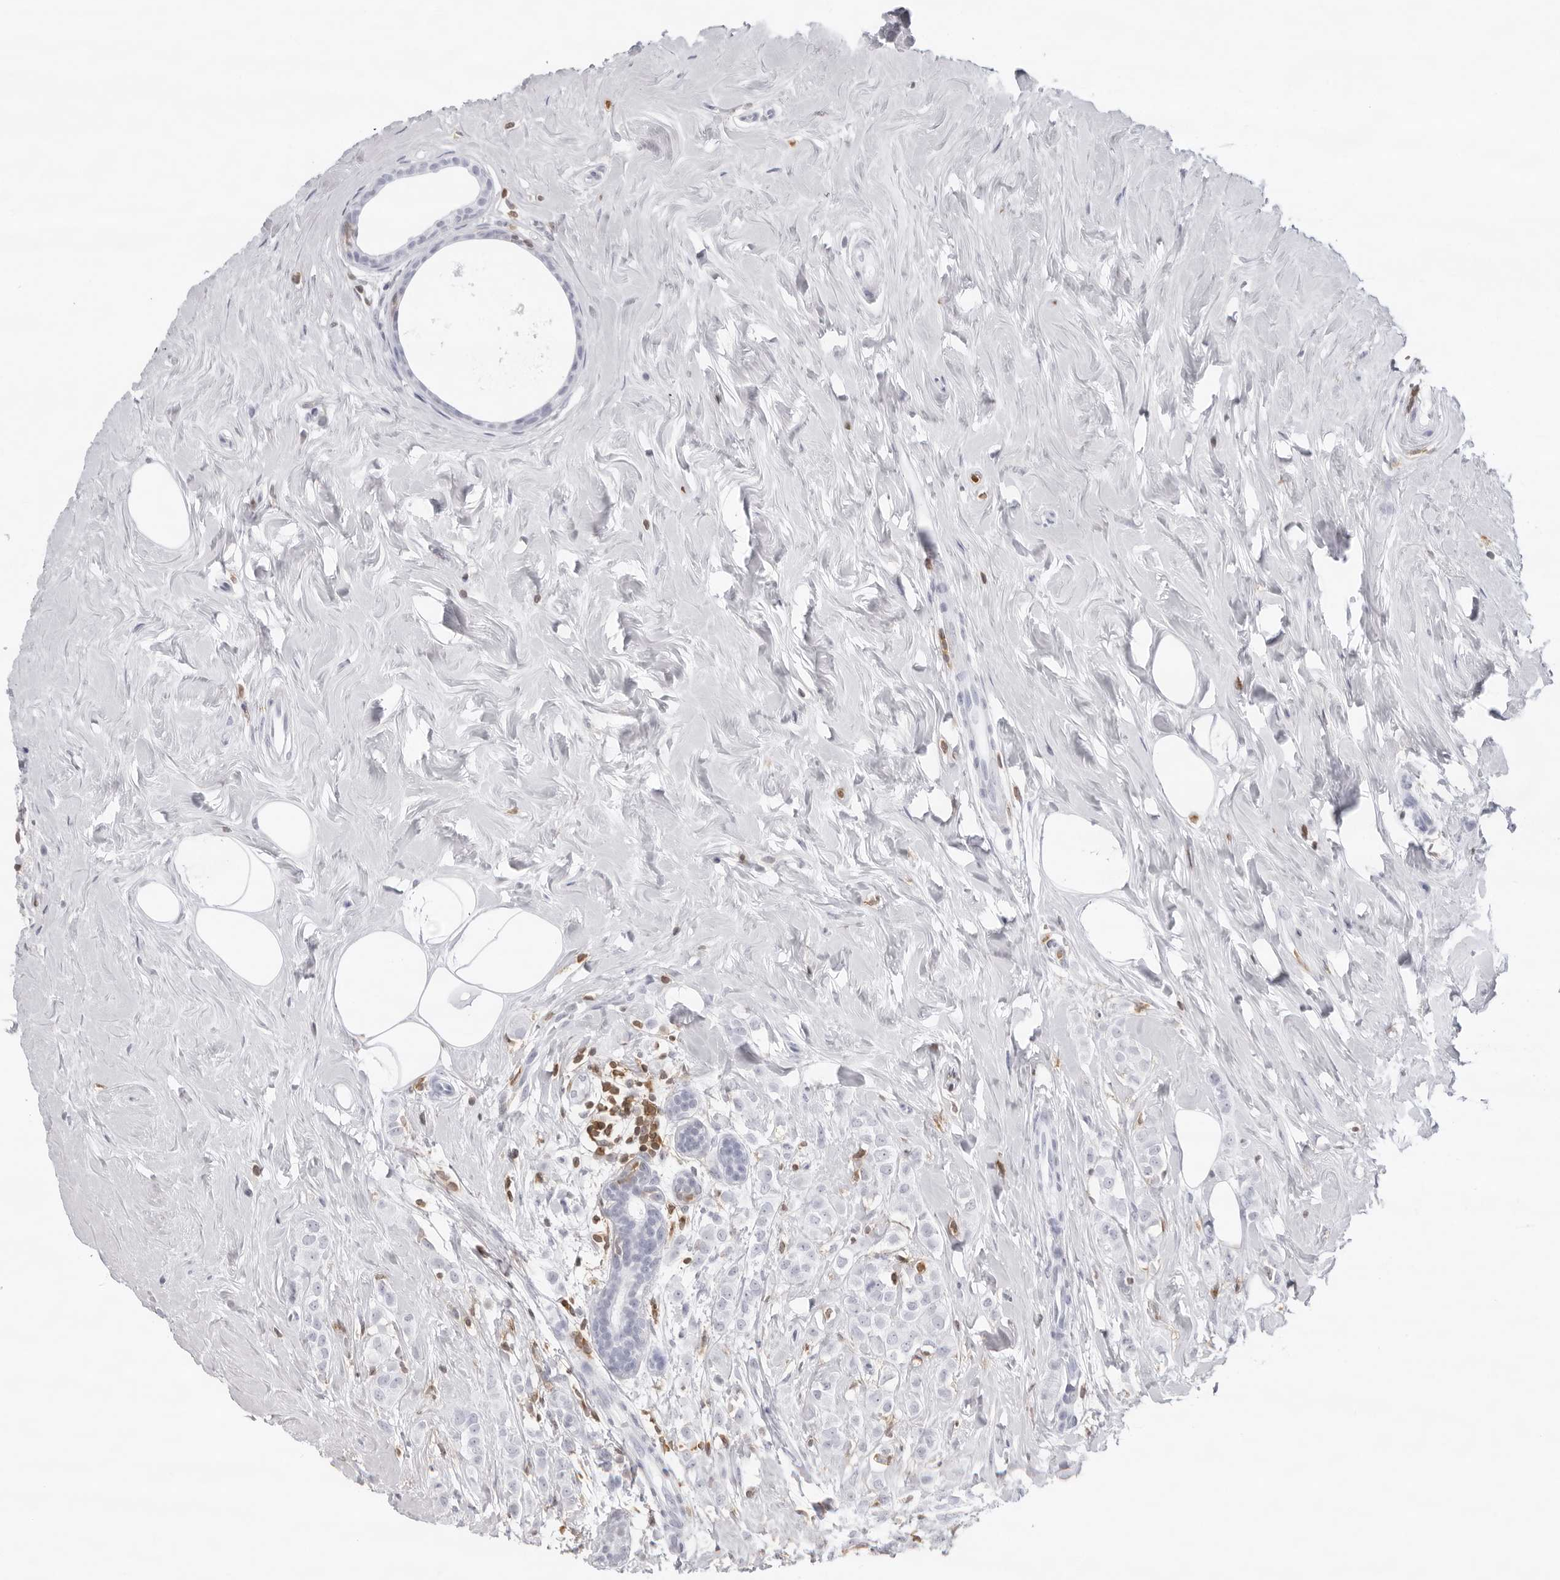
{"staining": {"intensity": "negative", "quantity": "none", "location": "none"}, "tissue": "breast cancer", "cell_type": "Tumor cells", "image_type": "cancer", "snomed": [{"axis": "morphology", "description": "Lobular carcinoma"}, {"axis": "topography", "description": "Breast"}], "caption": "Tumor cells show no significant staining in lobular carcinoma (breast).", "gene": "FMNL1", "patient": {"sex": "female", "age": 47}}